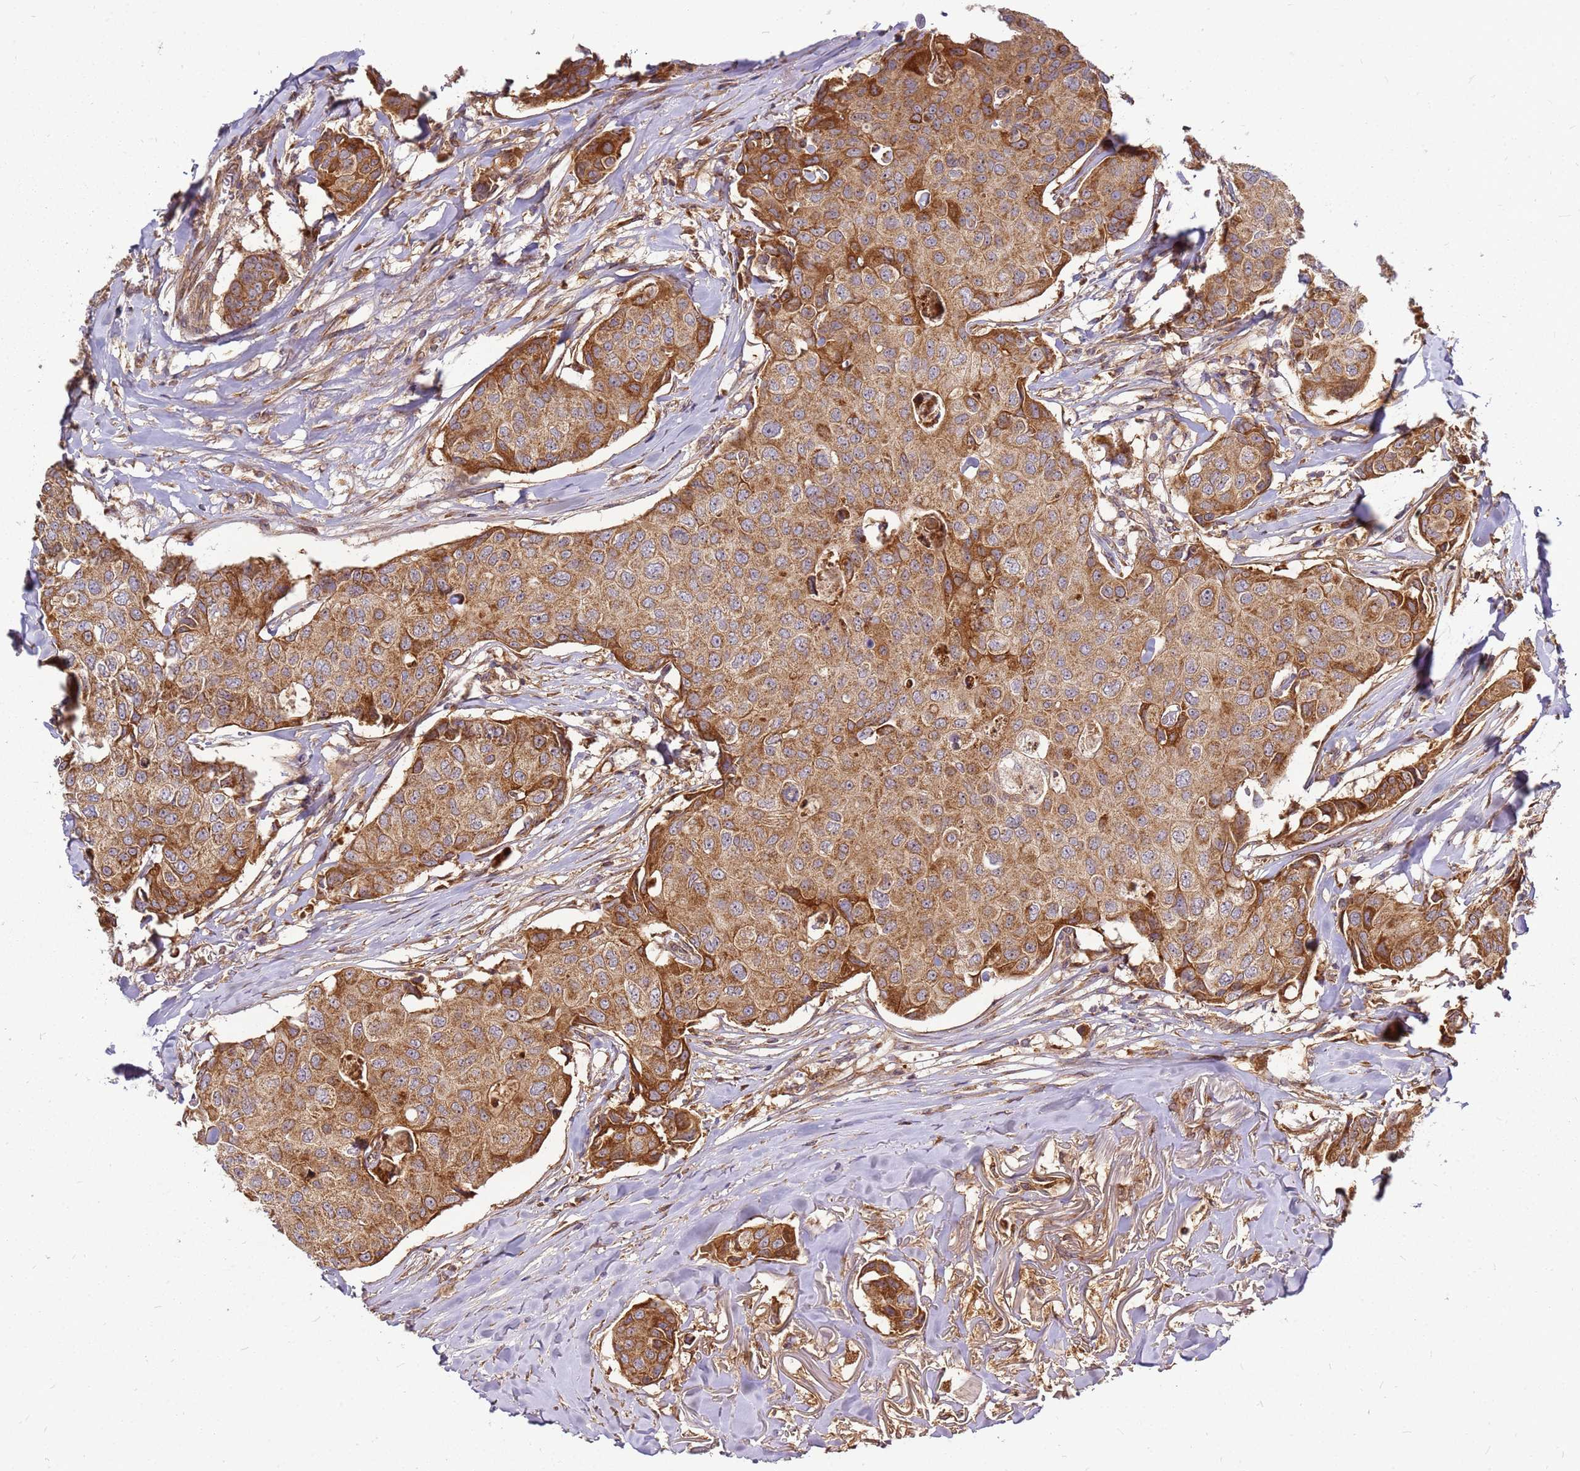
{"staining": {"intensity": "moderate", "quantity": ">75%", "location": "cytoplasmic/membranous"}, "tissue": "breast cancer", "cell_type": "Tumor cells", "image_type": "cancer", "snomed": [{"axis": "morphology", "description": "Duct carcinoma"}, {"axis": "topography", "description": "Breast"}], "caption": "Immunohistochemistry (IHC) histopathology image of neoplastic tissue: human breast cancer stained using immunohistochemistry demonstrates medium levels of moderate protein expression localized specifically in the cytoplasmic/membranous of tumor cells, appearing as a cytoplasmic/membranous brown color.", "gene": "CCDC159", "patient": {"sex": "female", "age": 80}}